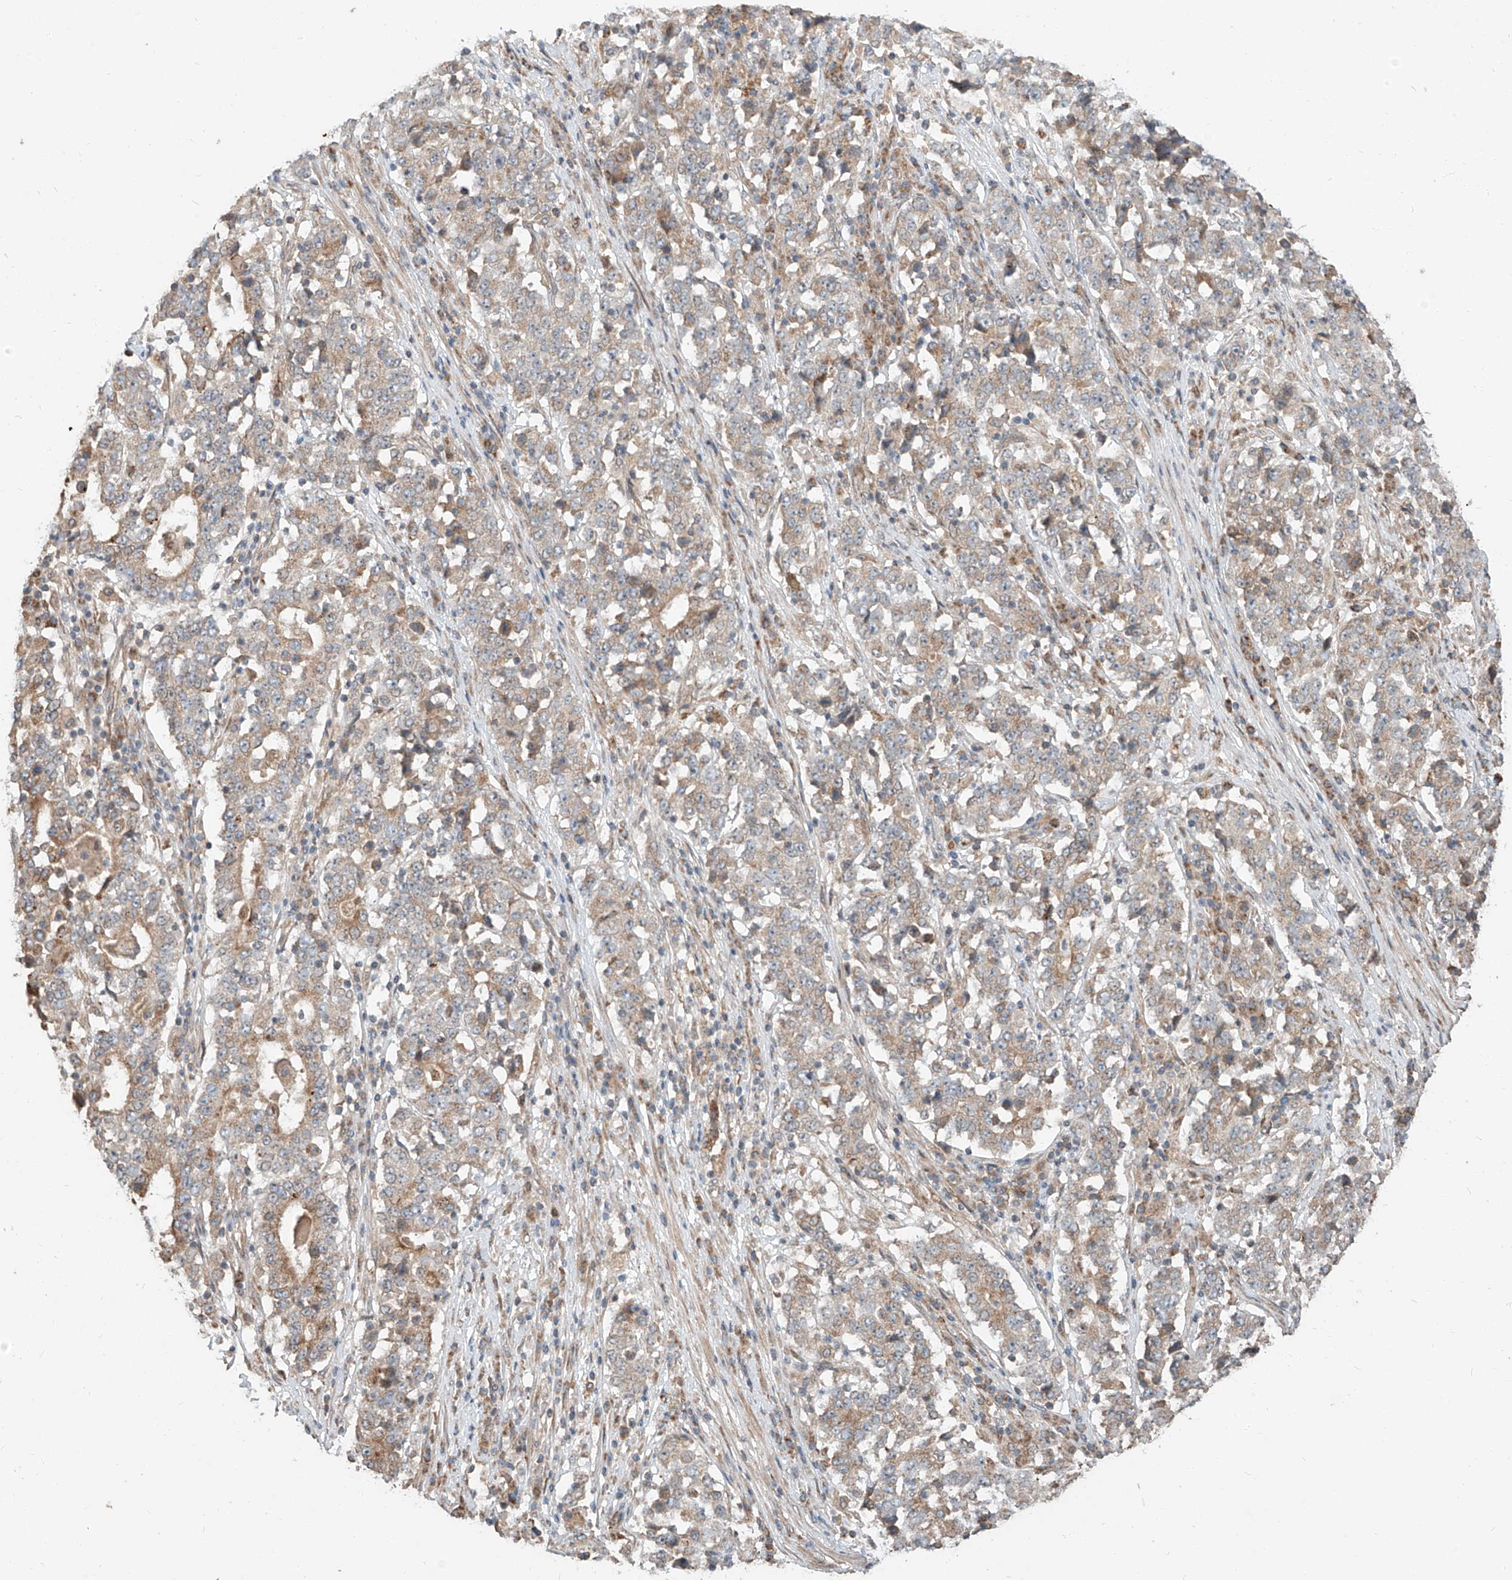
{"staining": {"intensity": "weak", "quantity": "25%-75%", "location": "cytoplasmic/membranous"}, "tissue": "stomach cancer", "cell_type": "Tumor cells", "image_type": "cancer", "snomed": [{"axis": "morphology", "description": "Adenocarcinoma, NOS"}, {"axis": "topography", "description": "Stomach"}], "caption": "Adenocarcinoma (stomach) stained for a protein displays weak cytoplasmic/membranous positivity in tumor cells.", "gene": "STX19", "patient": {"sex": "male", "age": 59}}